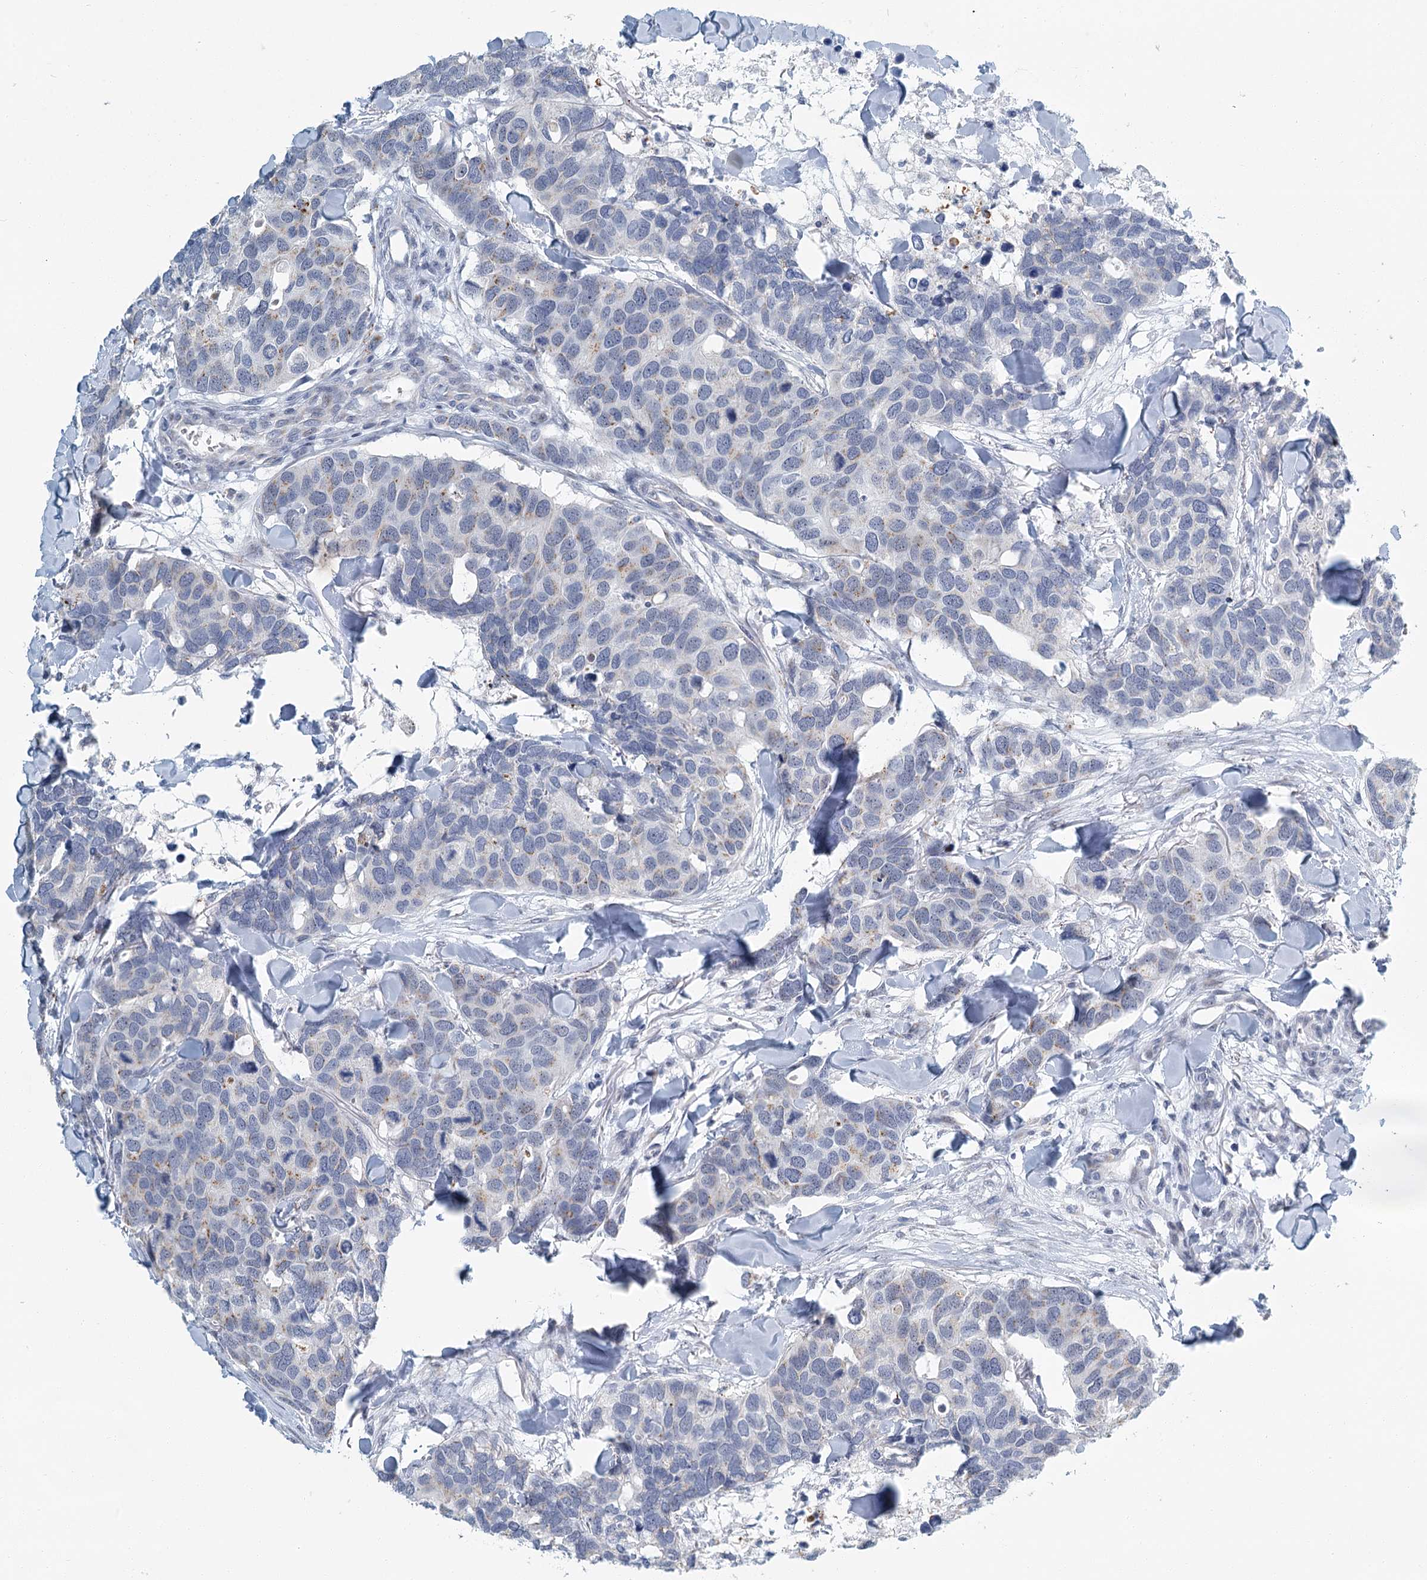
{"staining": {"intensity": "weak", "quantity": "25%-75%", "location": "cytoplasmic/membranous"}, "tissue": "breast cancer", "cell_type": "Tumor cells", "image_type": "cancer", "snomed": [{"axis": "morphology", "description": "Duct carcinoma"}, {"axis": "topography", "description": "Breast"}], "caption": "This micrograph demonstrates immunohistochemistry staining of invasive ductal carcinoma (breast), with low weak cytoplasmic/membranous staining in approximately 25%-75% of tumor cells.", "gene": "ZNF527", "patient": {"sex": "female", "age": 83}}